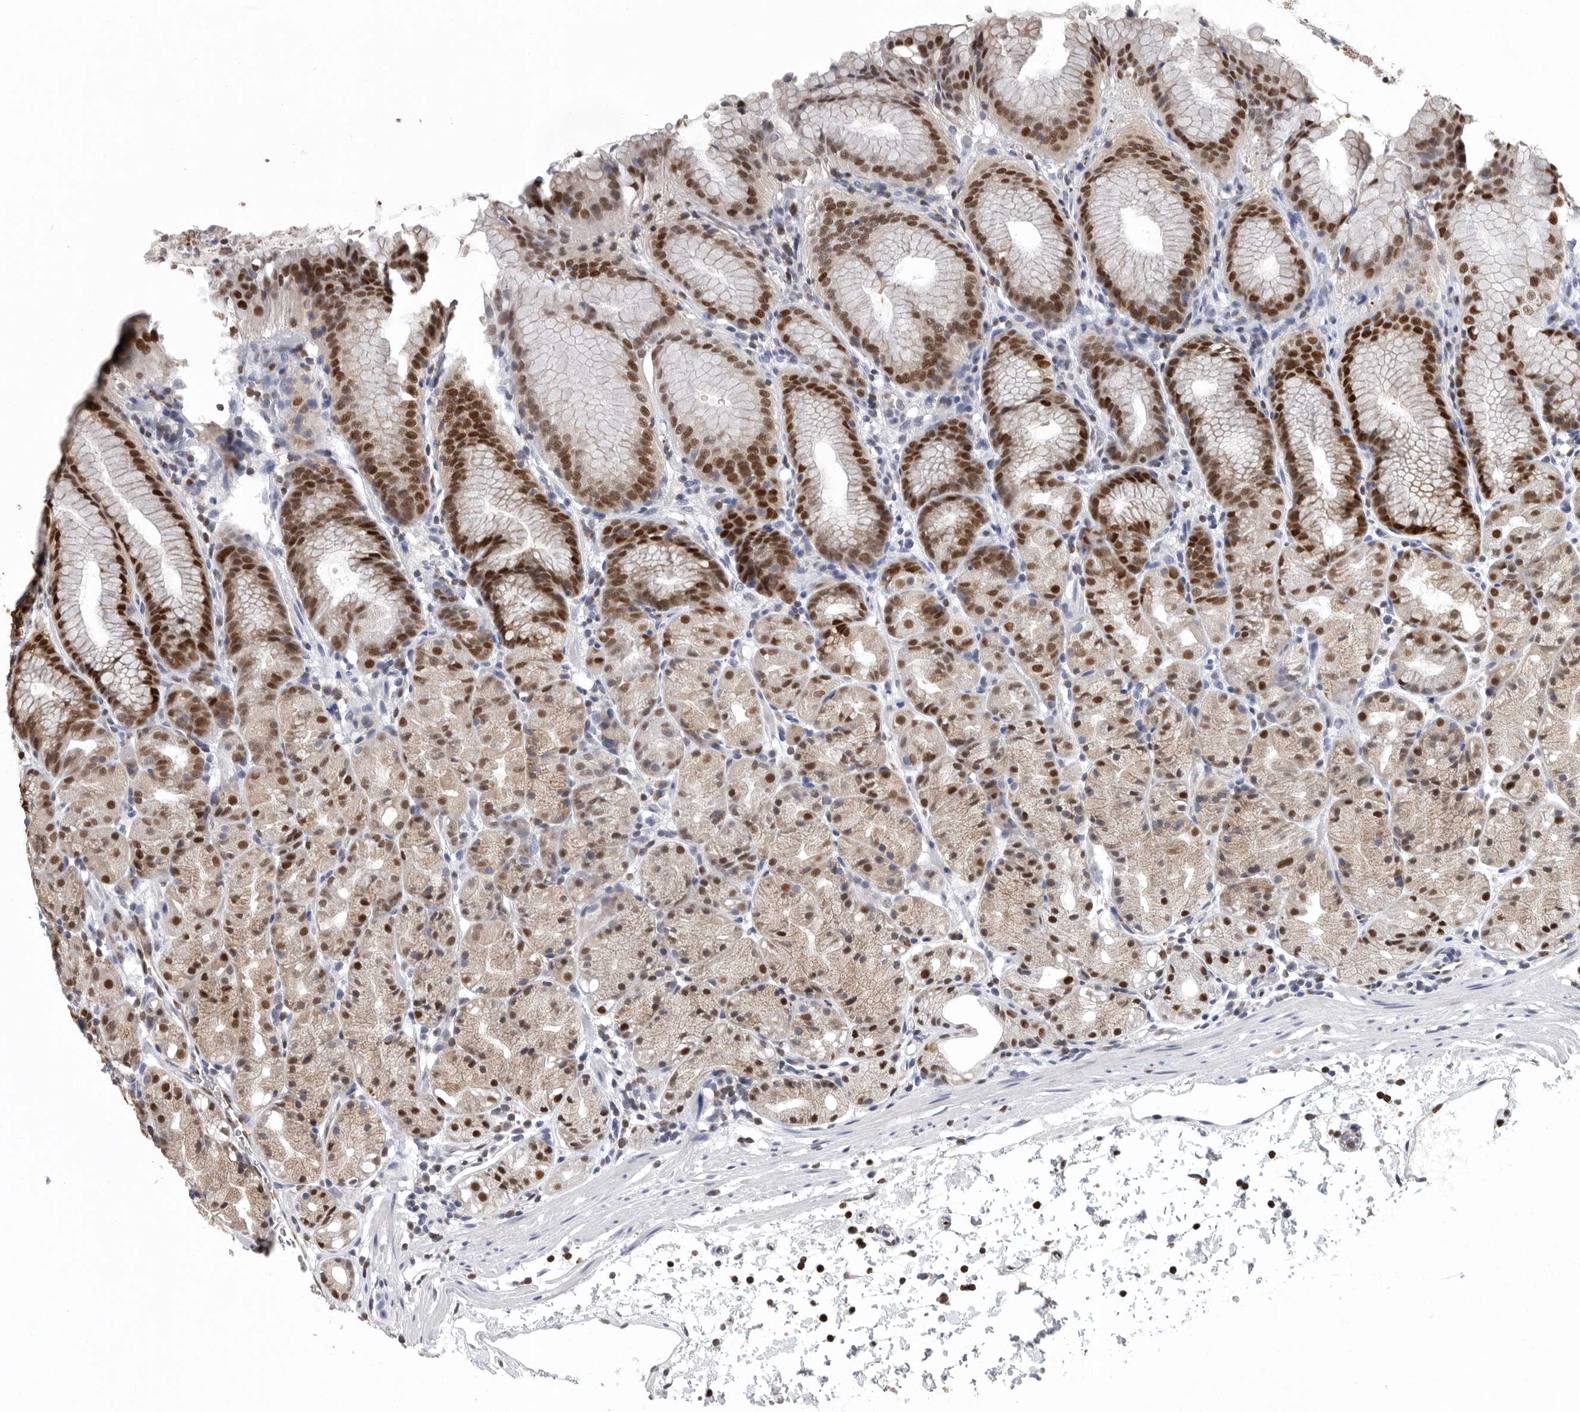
{"staining": {"intensity": "strong", "quantity": "25%-75%", "location": "nuclear"}, "tissue": "stomach", "cell_type": "Glandular cells", "image_type": "normal", "snomed": [{"axis": "morphology", "description": "Normal tissue, NOS"}, {"axis": "topography", "description": "Stomach, upper"}], "caption": "Protein expression analysis of normal stomach shows strong nuclear staining in about 25%-75% of glandular cells. (DAB IHC, brown staining for protein, blue staining for nuclei).", "gene": "PDCD4", "patient": {"sex": "male", "age": 48}}